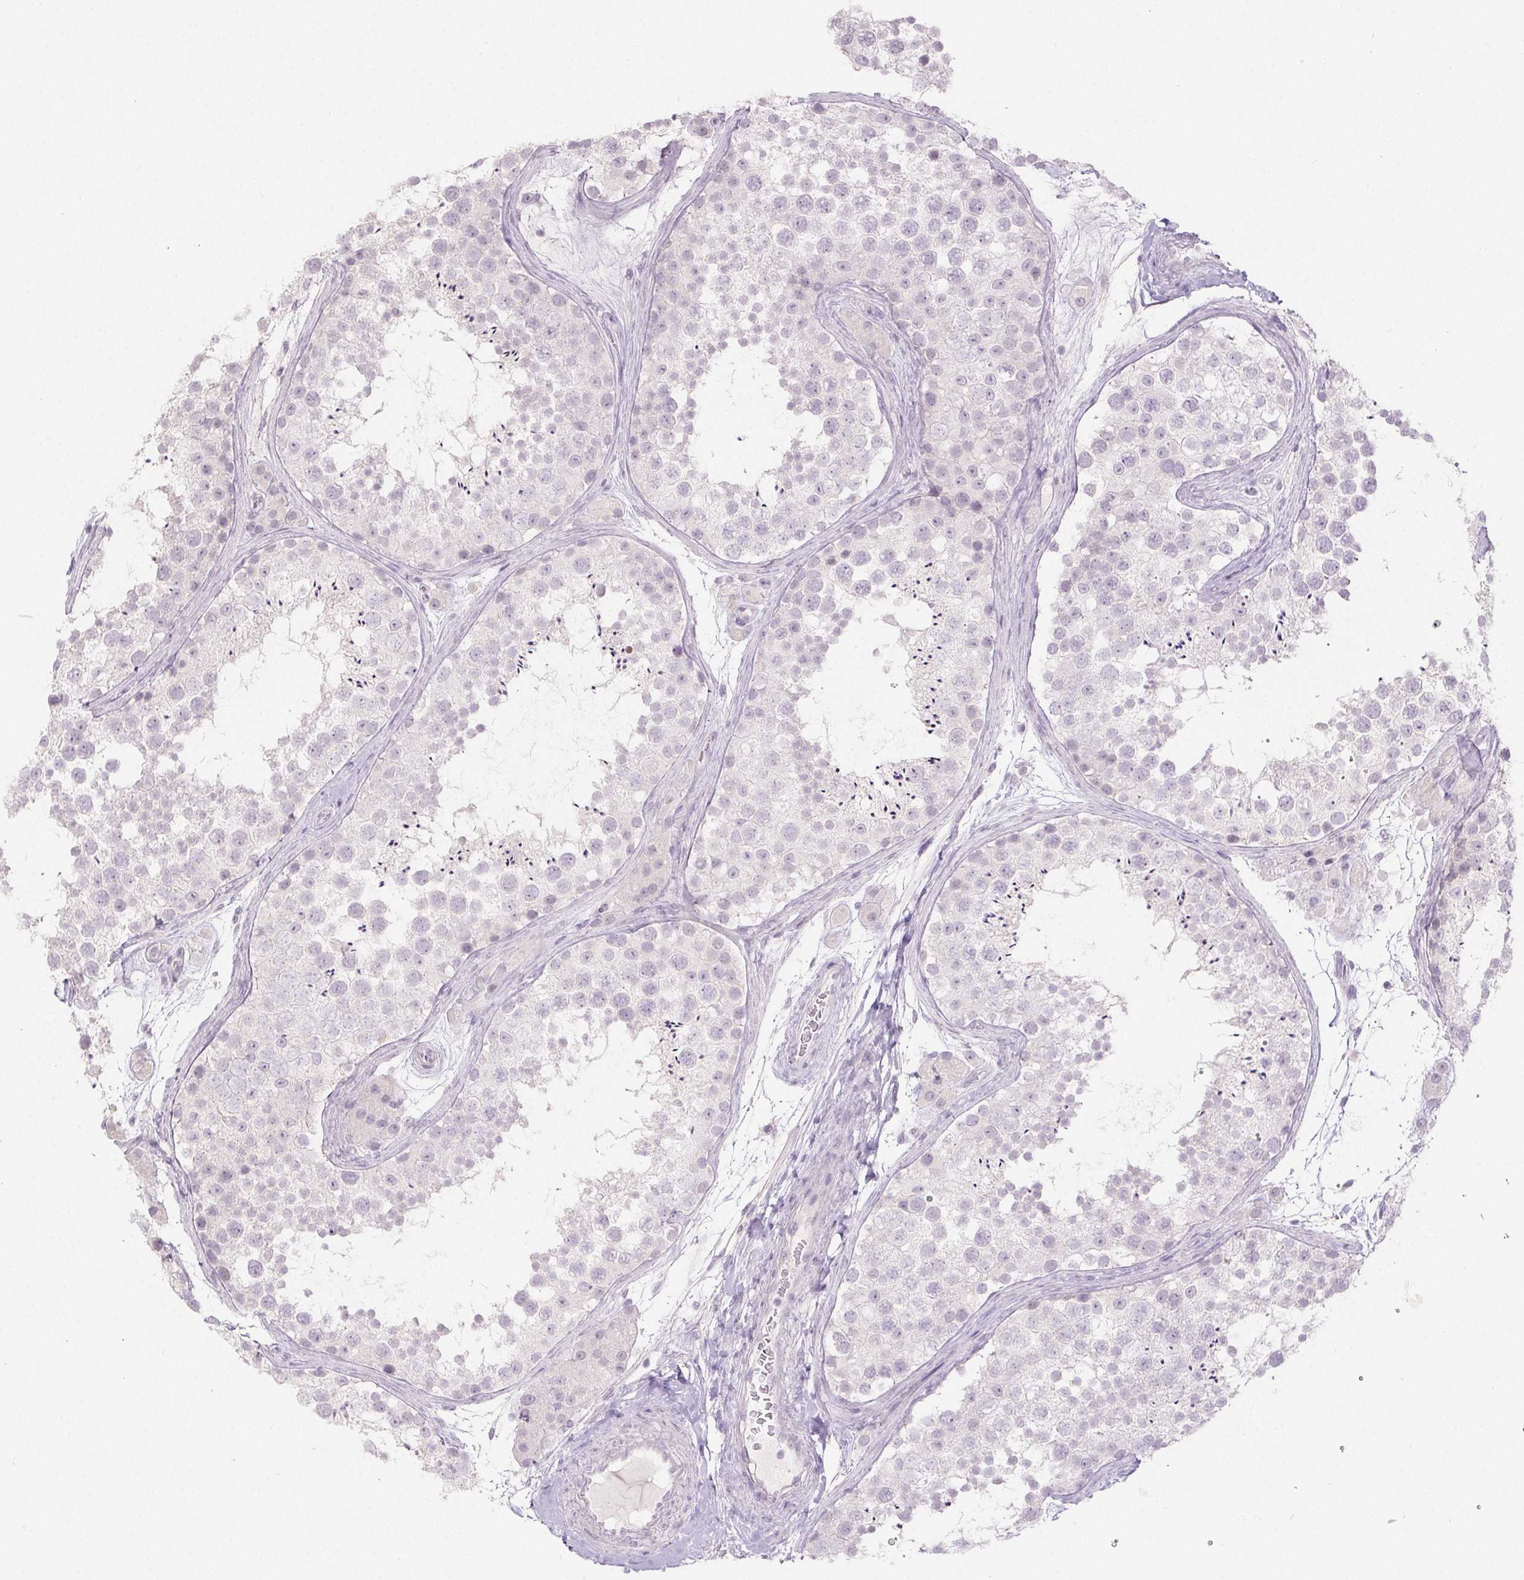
{"staining": {"intensity": "negative", "quantity": "none", "location": "none"}, "tissue": "testis", "cell_type": "Cells in seminiferous ducts", "image_type": "normal", "snomed": [{"axis": "morphology", "description": "Normal tissue, NOS"}, {"axis": "topography", "description": "Testis"}], "caption": "DAB immunohistochemical staining of normal human testis demonstrates no significant staining in cells in seminiferous ducts.", "gene": "PI3", "patient": {"sex": "male", "age": 41}}